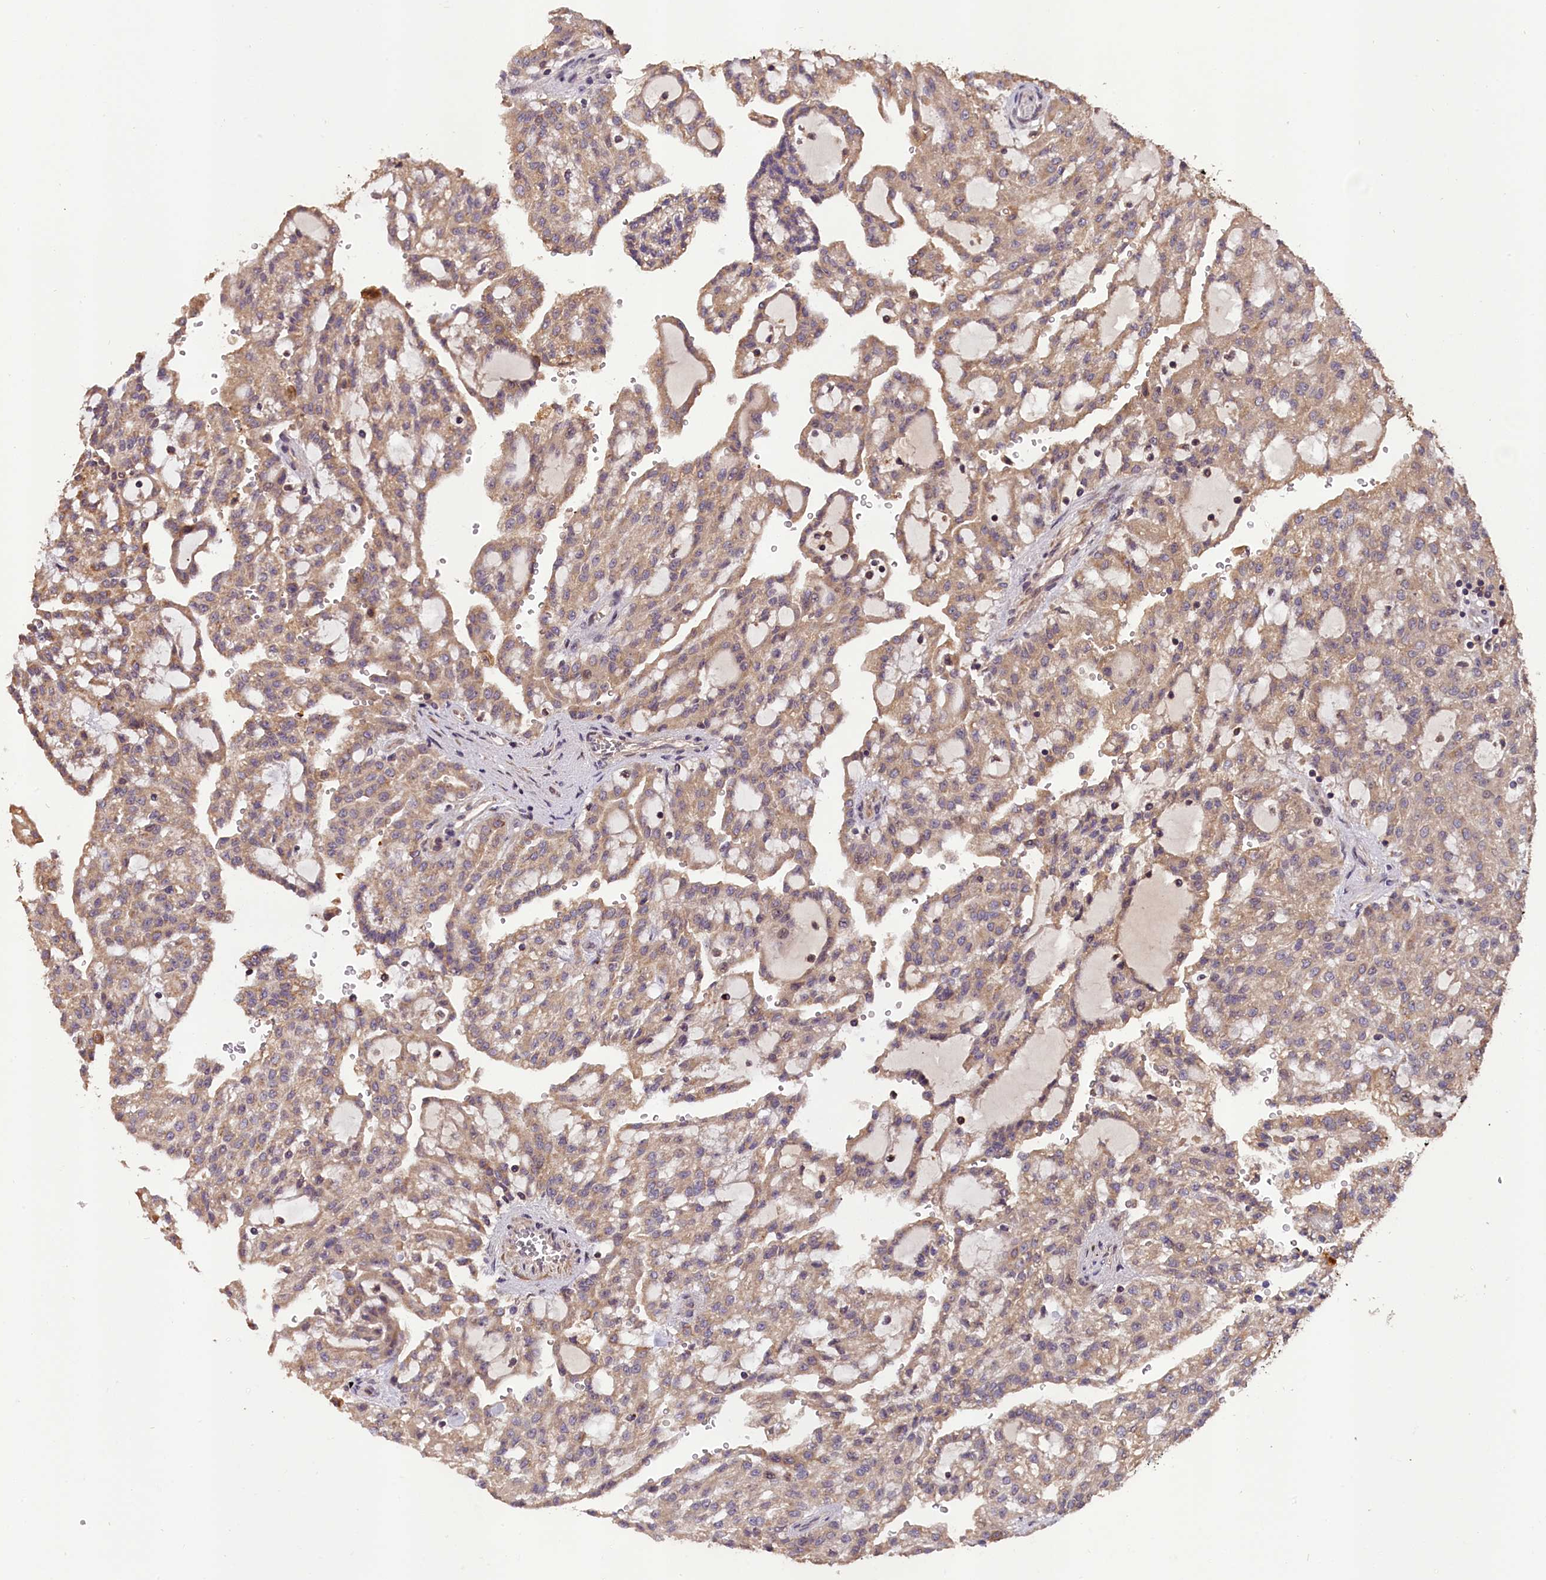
{"staining": {"intensity": "weak", "quantity": ">75%", "location": "cytoplasmic/membranous"}, "tissue": "renal cancer", "cell_type": "Tumor cells", "image_type": "cancer", "snomed": [{"axis": "morphology", "description": "Adenocarcinoma, NOS"}, {"axis": "topography", "description": "Kidney"}], "caption": "Protein expression analysis of human renal cancer reveals weak cytoplasmic/membranous staining in approximately >75% of tumor cells.", "gene": "DNAJB9", "patient": {"sex": "male", "age": 63}}